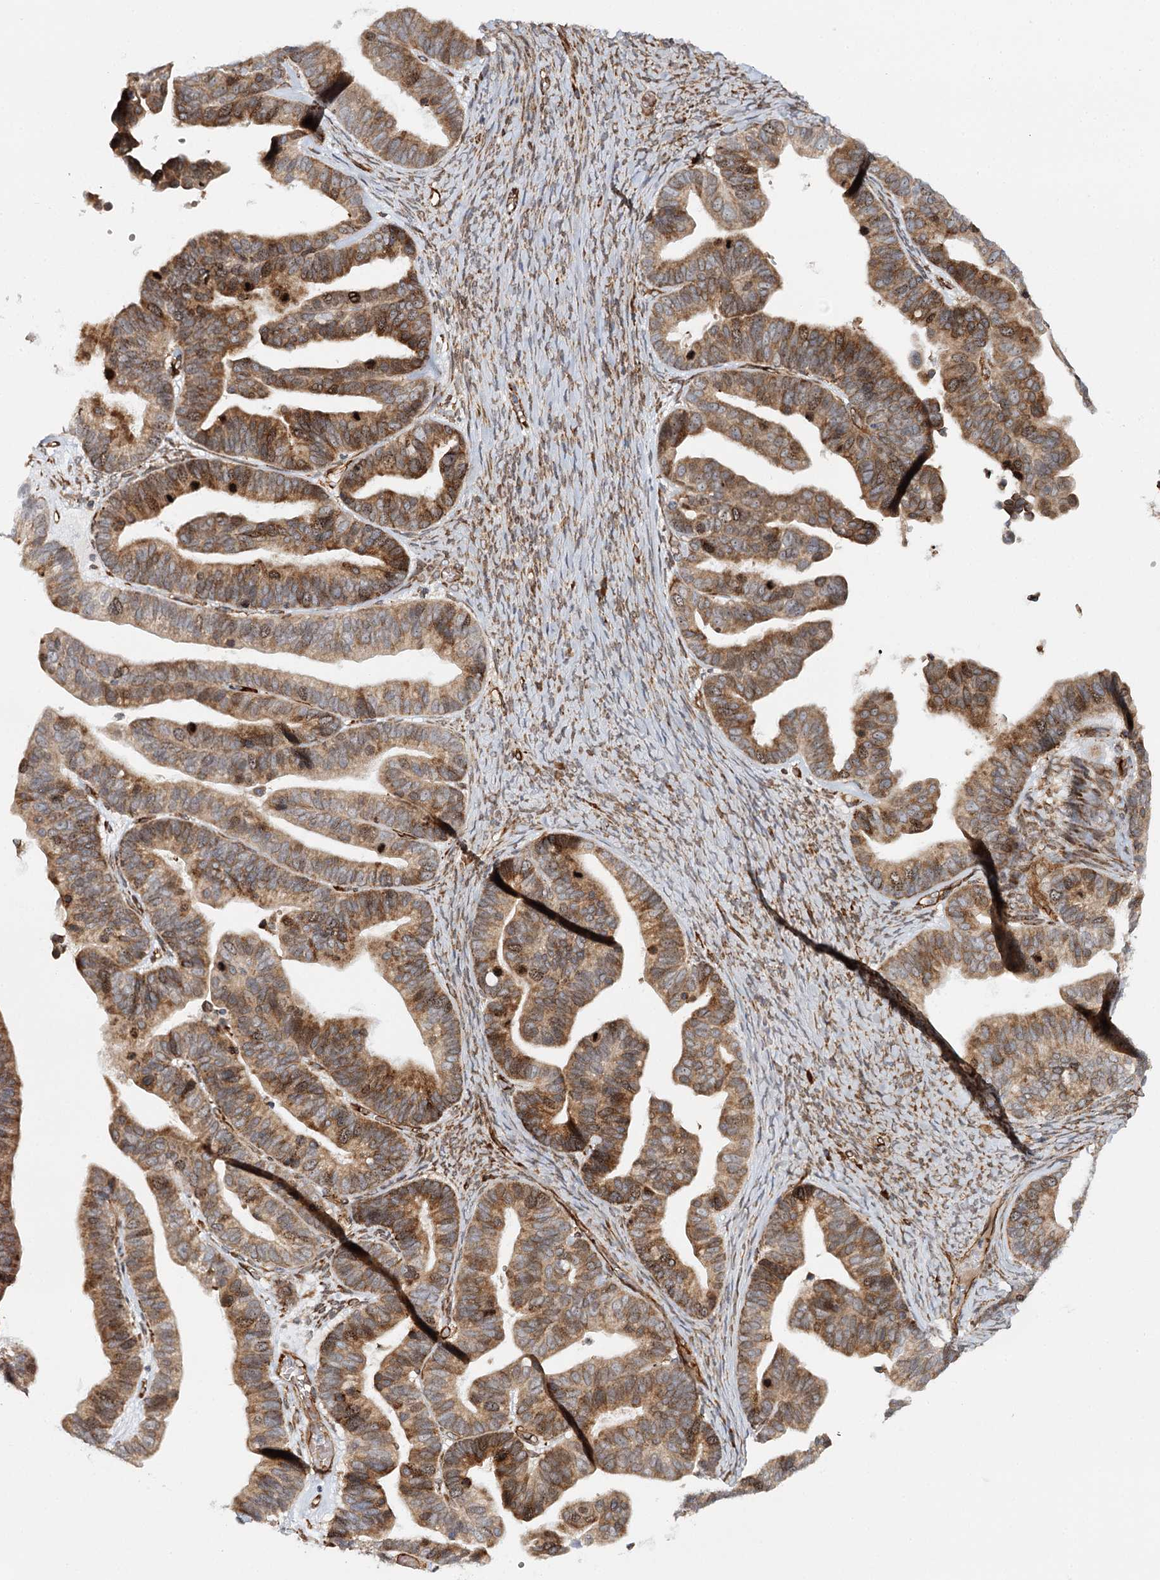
{"staining": {"intensity": "moderate", "quantity": ">75%", "location": "cytoplasmic/membranous"}, "tissue": "ovarian cancer", "cell_type": "Tumor cells", "image_type": "cancer", "snomed": [{"axis": "morphology", "description": "Cystadenocarcinoma, serous, NOS"}, {"axis": "topography", "description": "Ovary"}], "caption": "There is medium levels of moderate cytoplasmic/membranous positivity in tumor cells of ovarian serous cystadenocarcinoma, as demonstrated by immunohistochemical staining (brown color).", "gene": "MKNK1", "patient": {"sex": "female", "age": 56}}